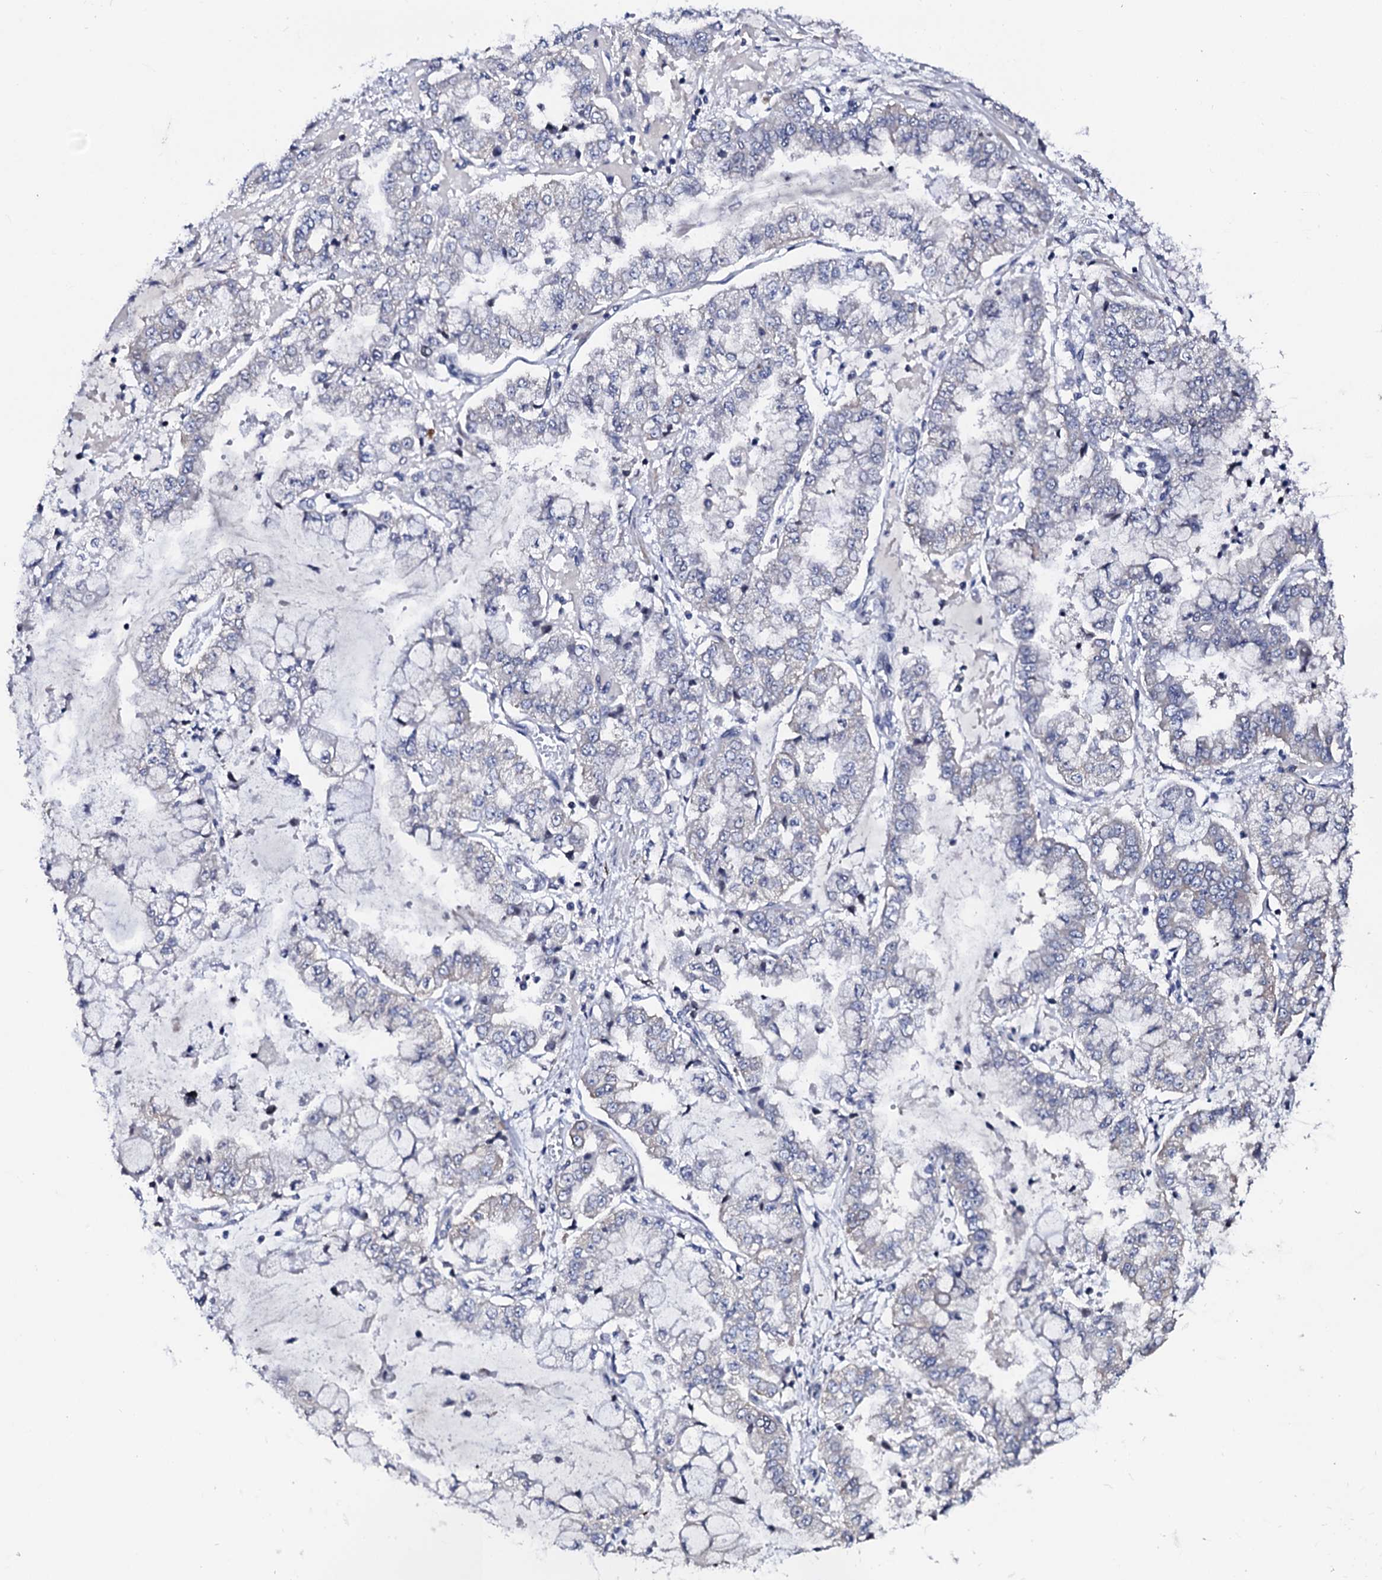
{"staining": {"intensity": "negative", "quantity": "none", "location": "none"}, "tissue": "stomach cancer", "cell_type": "Tumor cells", "image_type": "cancer", "snomed": [{"axis": "morphology", "description": "Adenocarcinoma, NOS"}, {"axis": "topography", "description": "Stomach"}], "caption": "Immunohistochemical staining of stomach cancer (adenocarcinoma) demonstrates no significant staining in tumor cells.", "gene": "NUP58", "patient": {"sex": "male", "age": 76}}